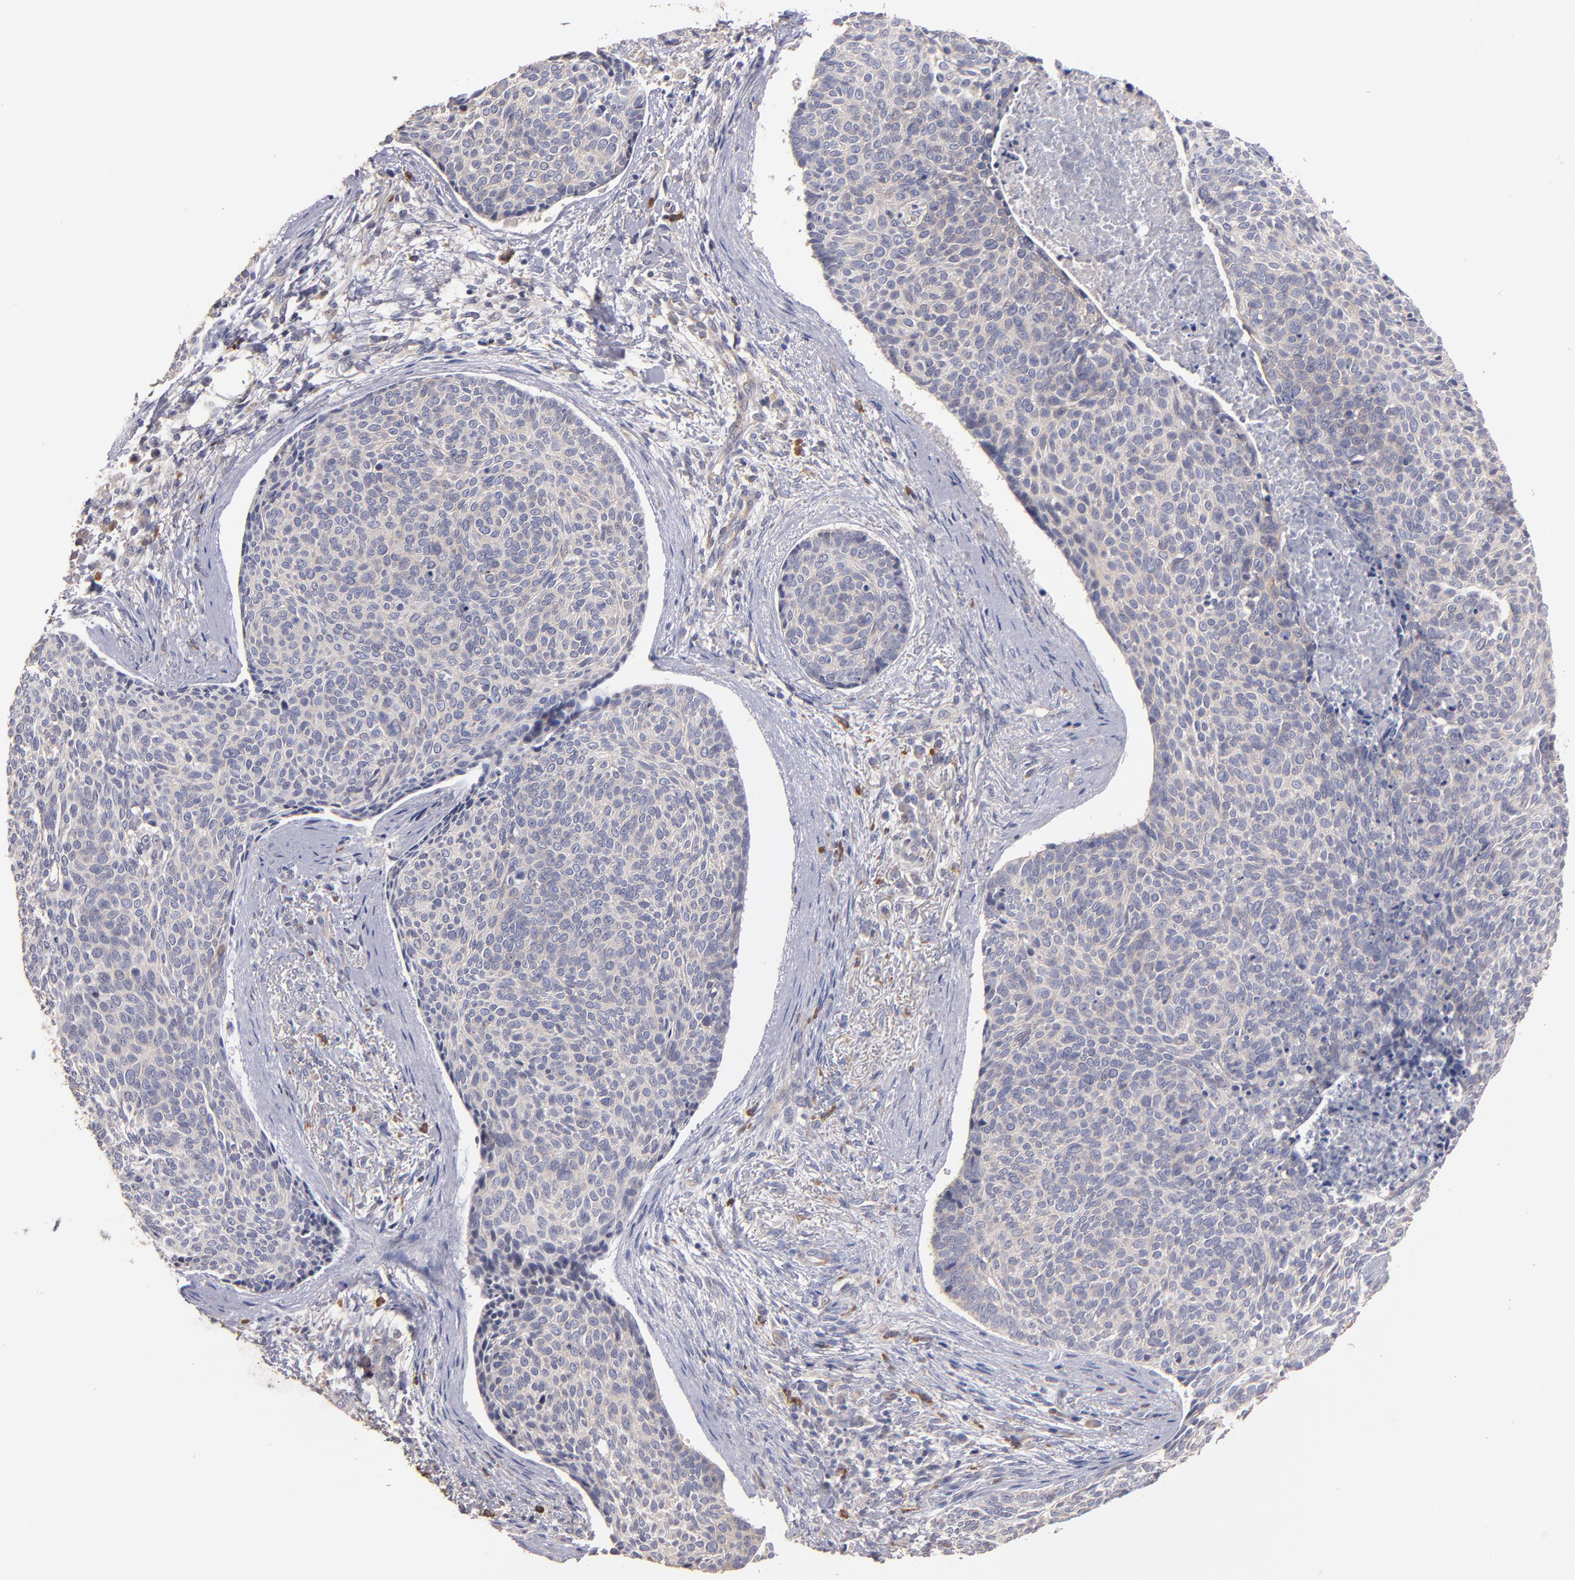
{"staining": {"intensity": "weak", "quantity": ">75%", "location": "cytoplasmic/membranous"}, "tissue": "skin cancer", "cell_type": "Tumor cells", "image_type": "cancer", "snomed": [{"axis": "morphology", "description": "Normal tissue, NOS"}, {"axis": "morphology", "description": "Basal cell carcinoma"}, {"axis": "topography", "description": "Skin"}], "caption": "DAB (3,3'-diaminobenzidine) immunohistochemical staining of human skin cancer (basal cell carcinoma) displays weak cytoplasmic/membranous protein expression in about >75% of tumor cells. (IHC, brightfield microscopy, high magnification).", "gene": "MAGEE1", "patient": {"sex": "female", "age": 57}}